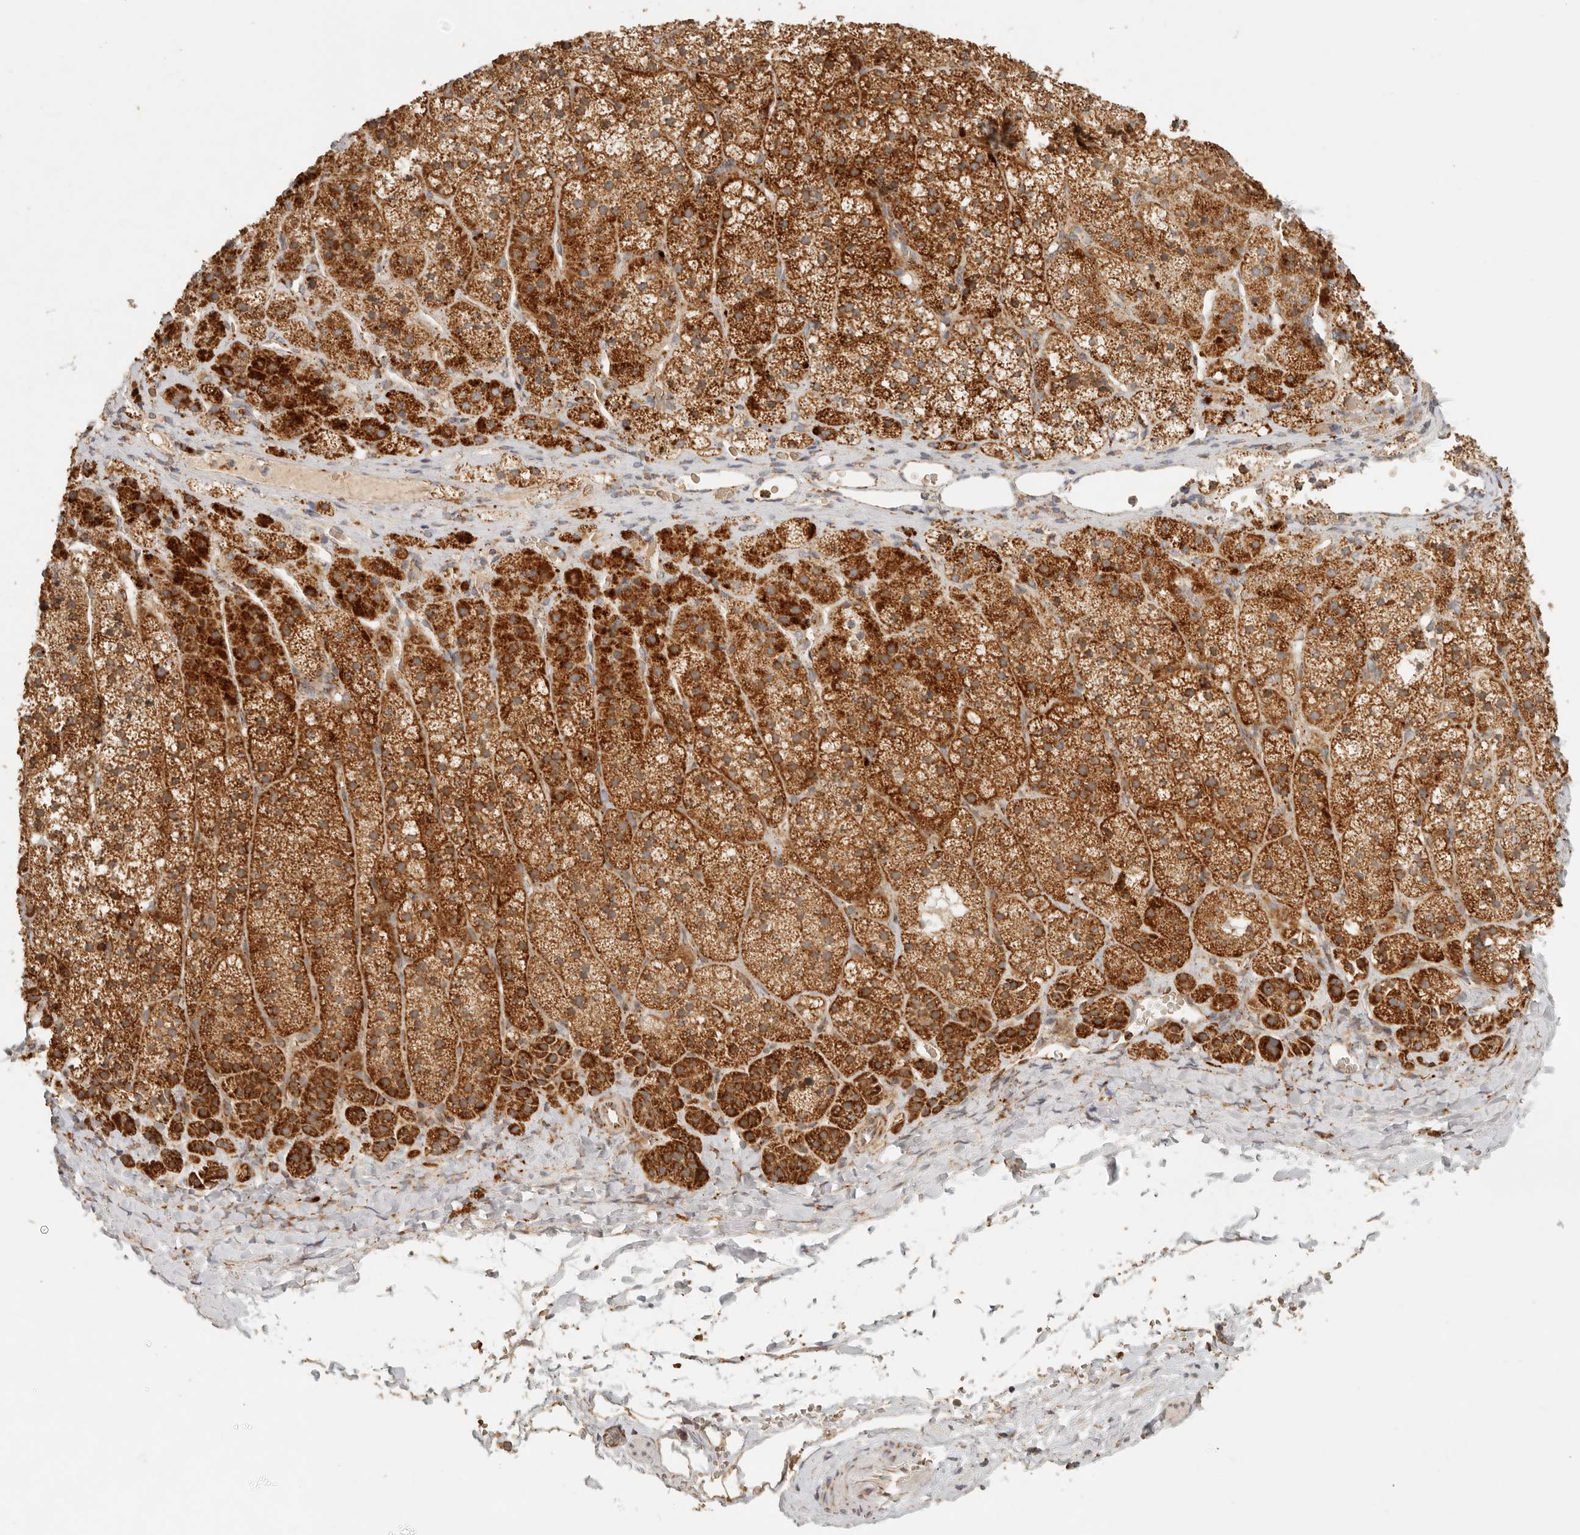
{"staining": {"intensity": "strong", "quantity": ">75%", "location": "cytoplasmic/membranous"}, "tissue": "adrenal gland", "cell_type": "Glandular cells", "image_type": "normal", "snomed": [{"axis": "morphology", "description": "Normal tissue, NOS"}, {"axis": "topography", "description": "Adrenal gland"}], "caption": "Immunohistochemical staining of normal human adrenal gland demonstrates high levels of strong cytoplasmic/membranous staining in about >75% of glandular cells.", "gene": "MRPL55", "patient": {"sex": "female", "age": 44}}